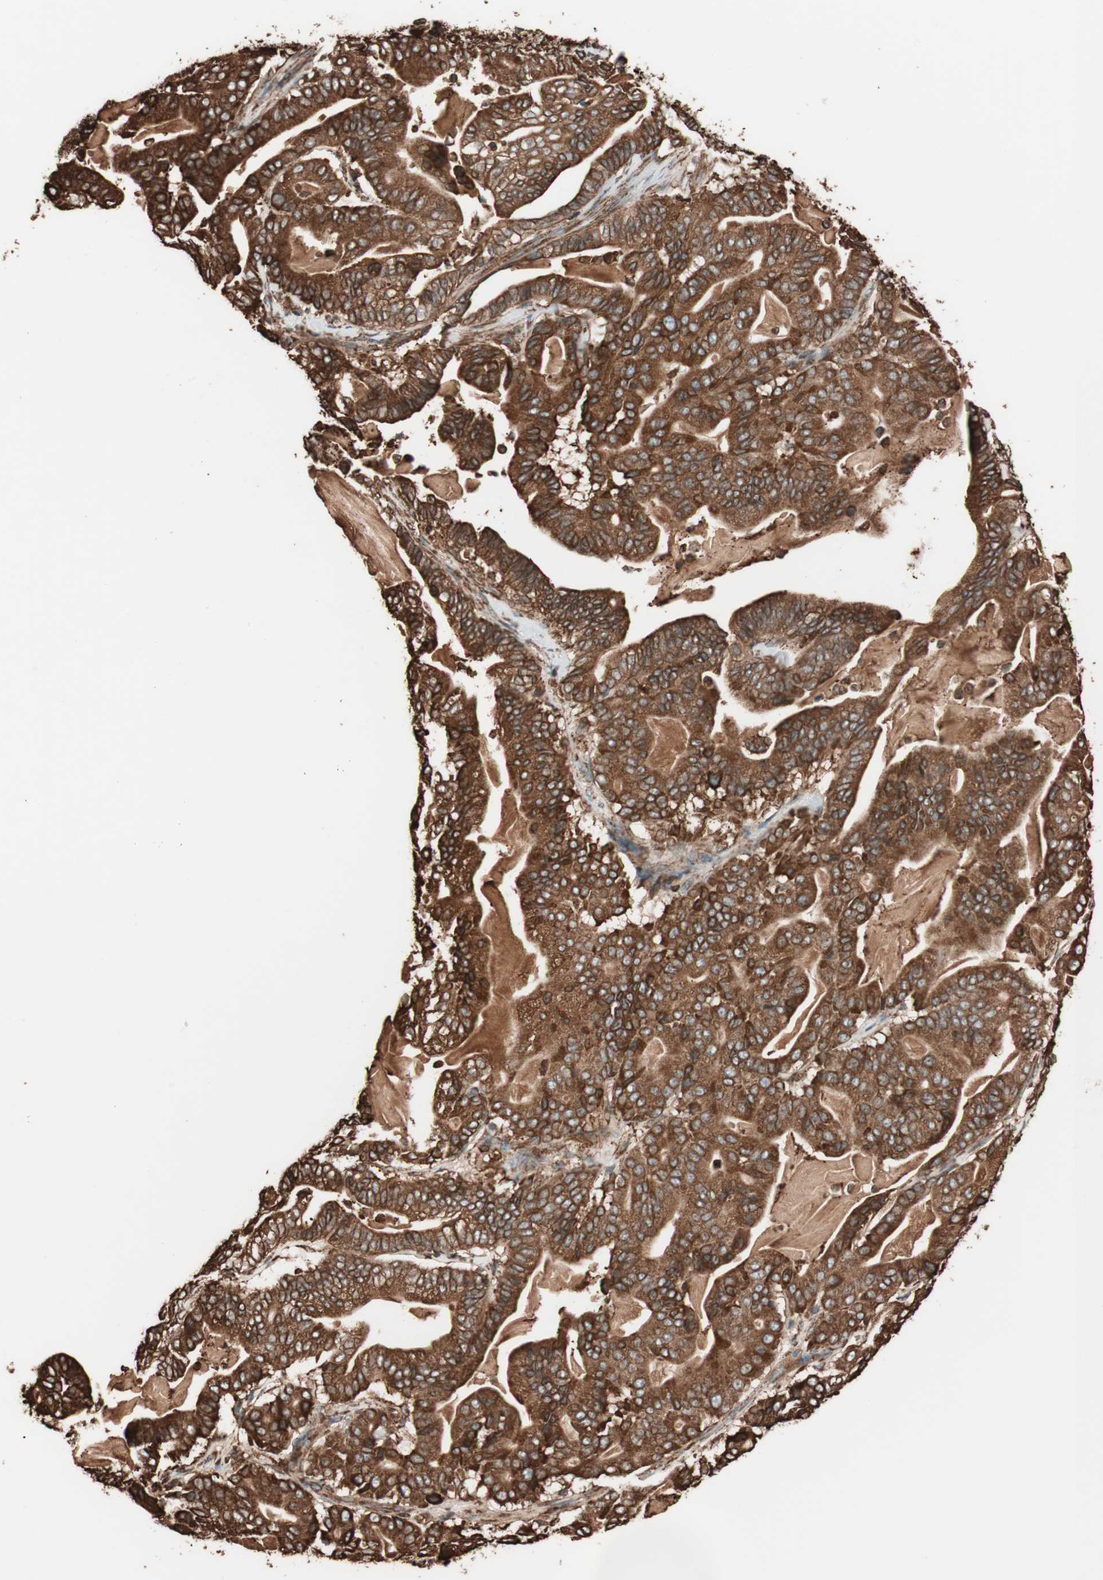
{"staining": {"intensity": "strong", "quantity": ">75%", "location": "cytoplasmic/membranous"}, "tissue": "pancreatic cancer", "cell_type": "Tumor cells", "image_type": "cancer", "snomed": [{"axis": "morphology", "description": "Adenocarcinoma, NOS"}, {"axis": "topography", "description": "Pancreas"}], "caption": "Tumor cells reveal high levels of strong cytoplasmic/membranous expression in about >75% of cells in adenocarcinoma (pancreatic).", "gene": "VEGFA", "patient": {"sex": "male", "age": 63}}